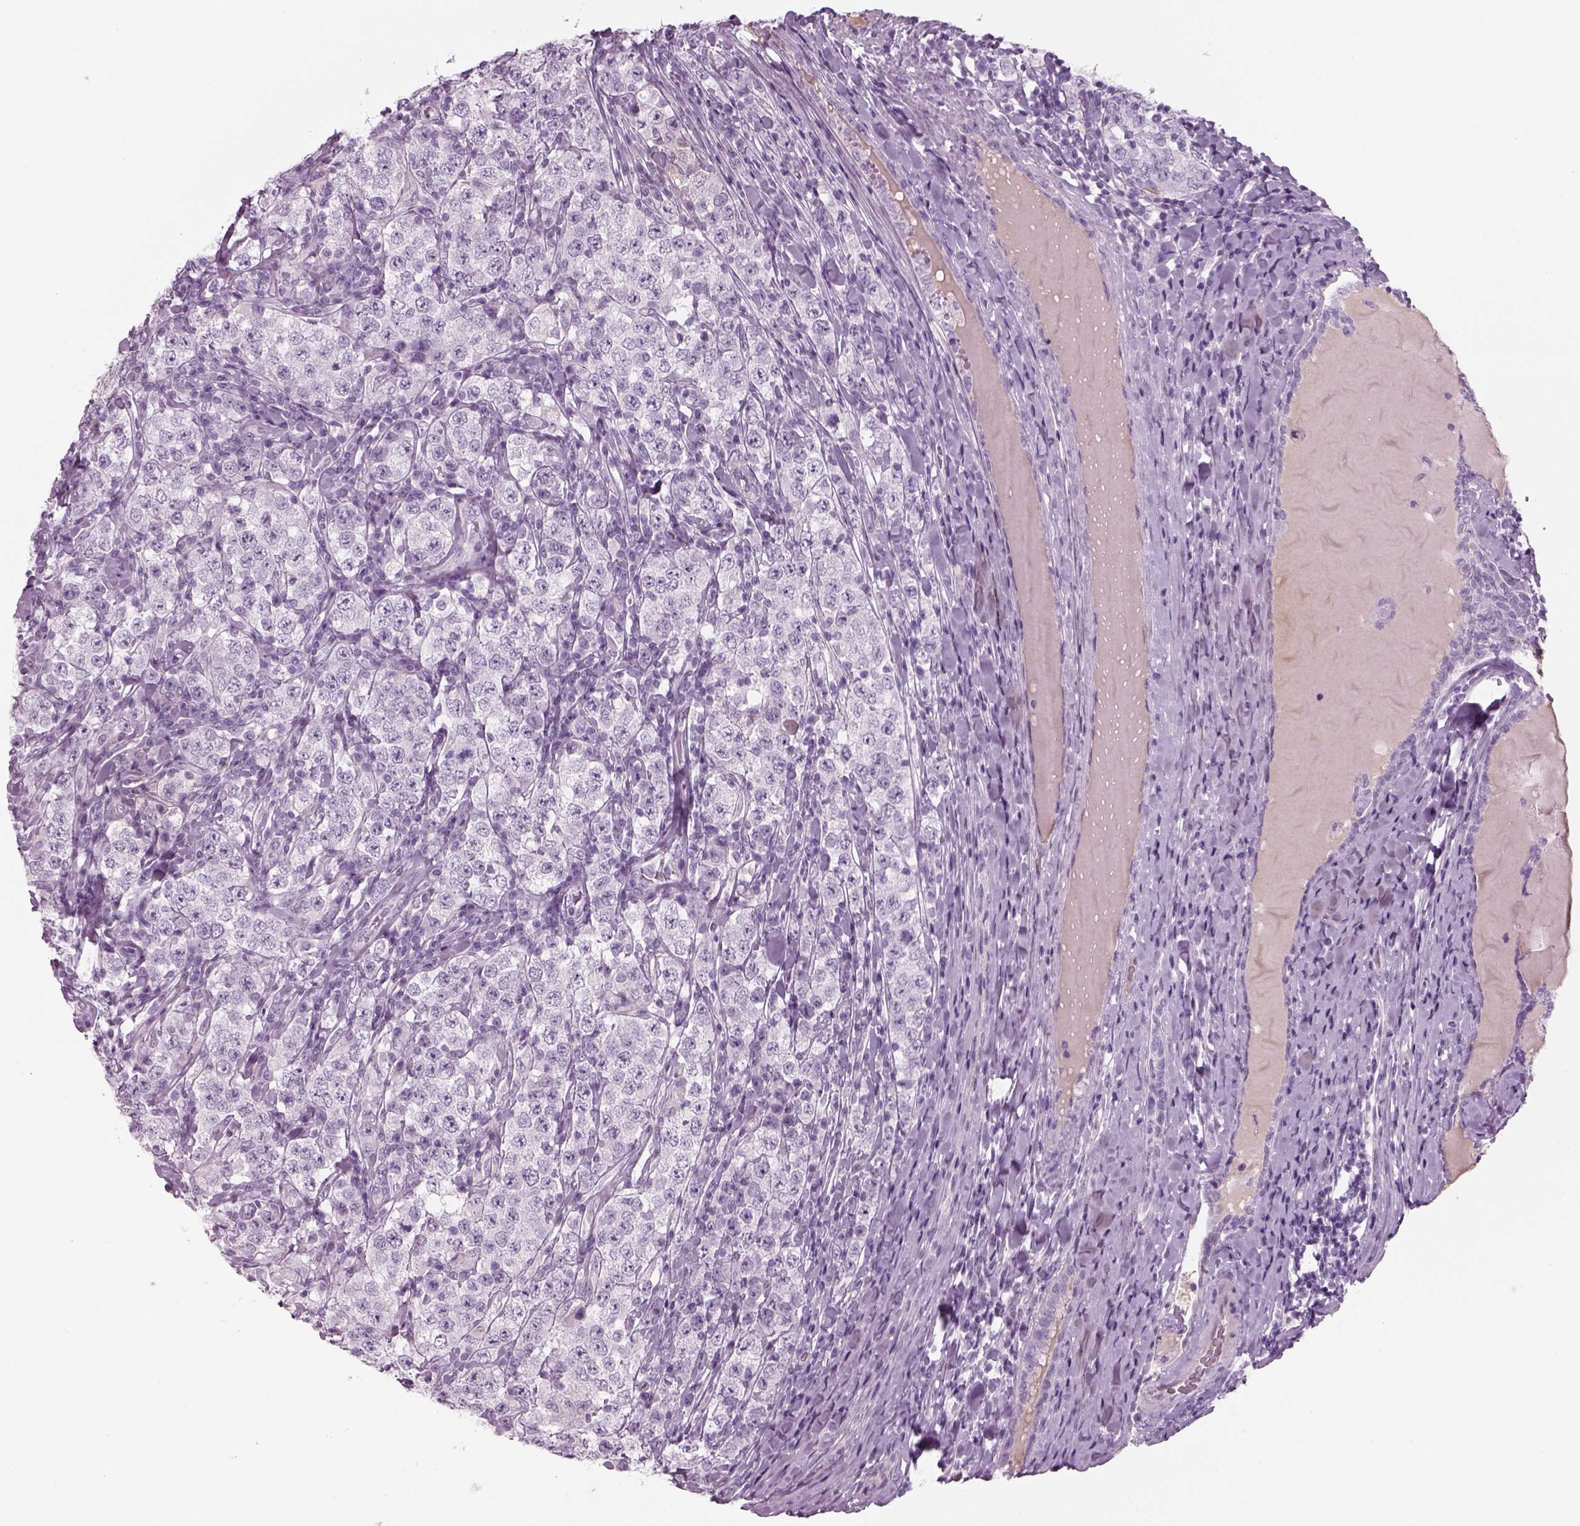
{"staining": {"intensity": "negative", "quantity": "none", "location": "none"}, "tissue": "testis cancer", "cell_type": "Tumor cells", "image_type": "cancer", "snomed": [{"axis": "morphology", "description": "Seminoma, NOS"}, {"axis": "morphology", "description": "Carcinoma, Embryonal, NOS"}, {"axis": "topography", "description": "Testis"}], "caption": "DAB immunohistochemical staining of testis cancer reveals no significant positivity in tumor cells.", "gene": "GAS2L2", "patient": {"sex": "male", "age": 41}}